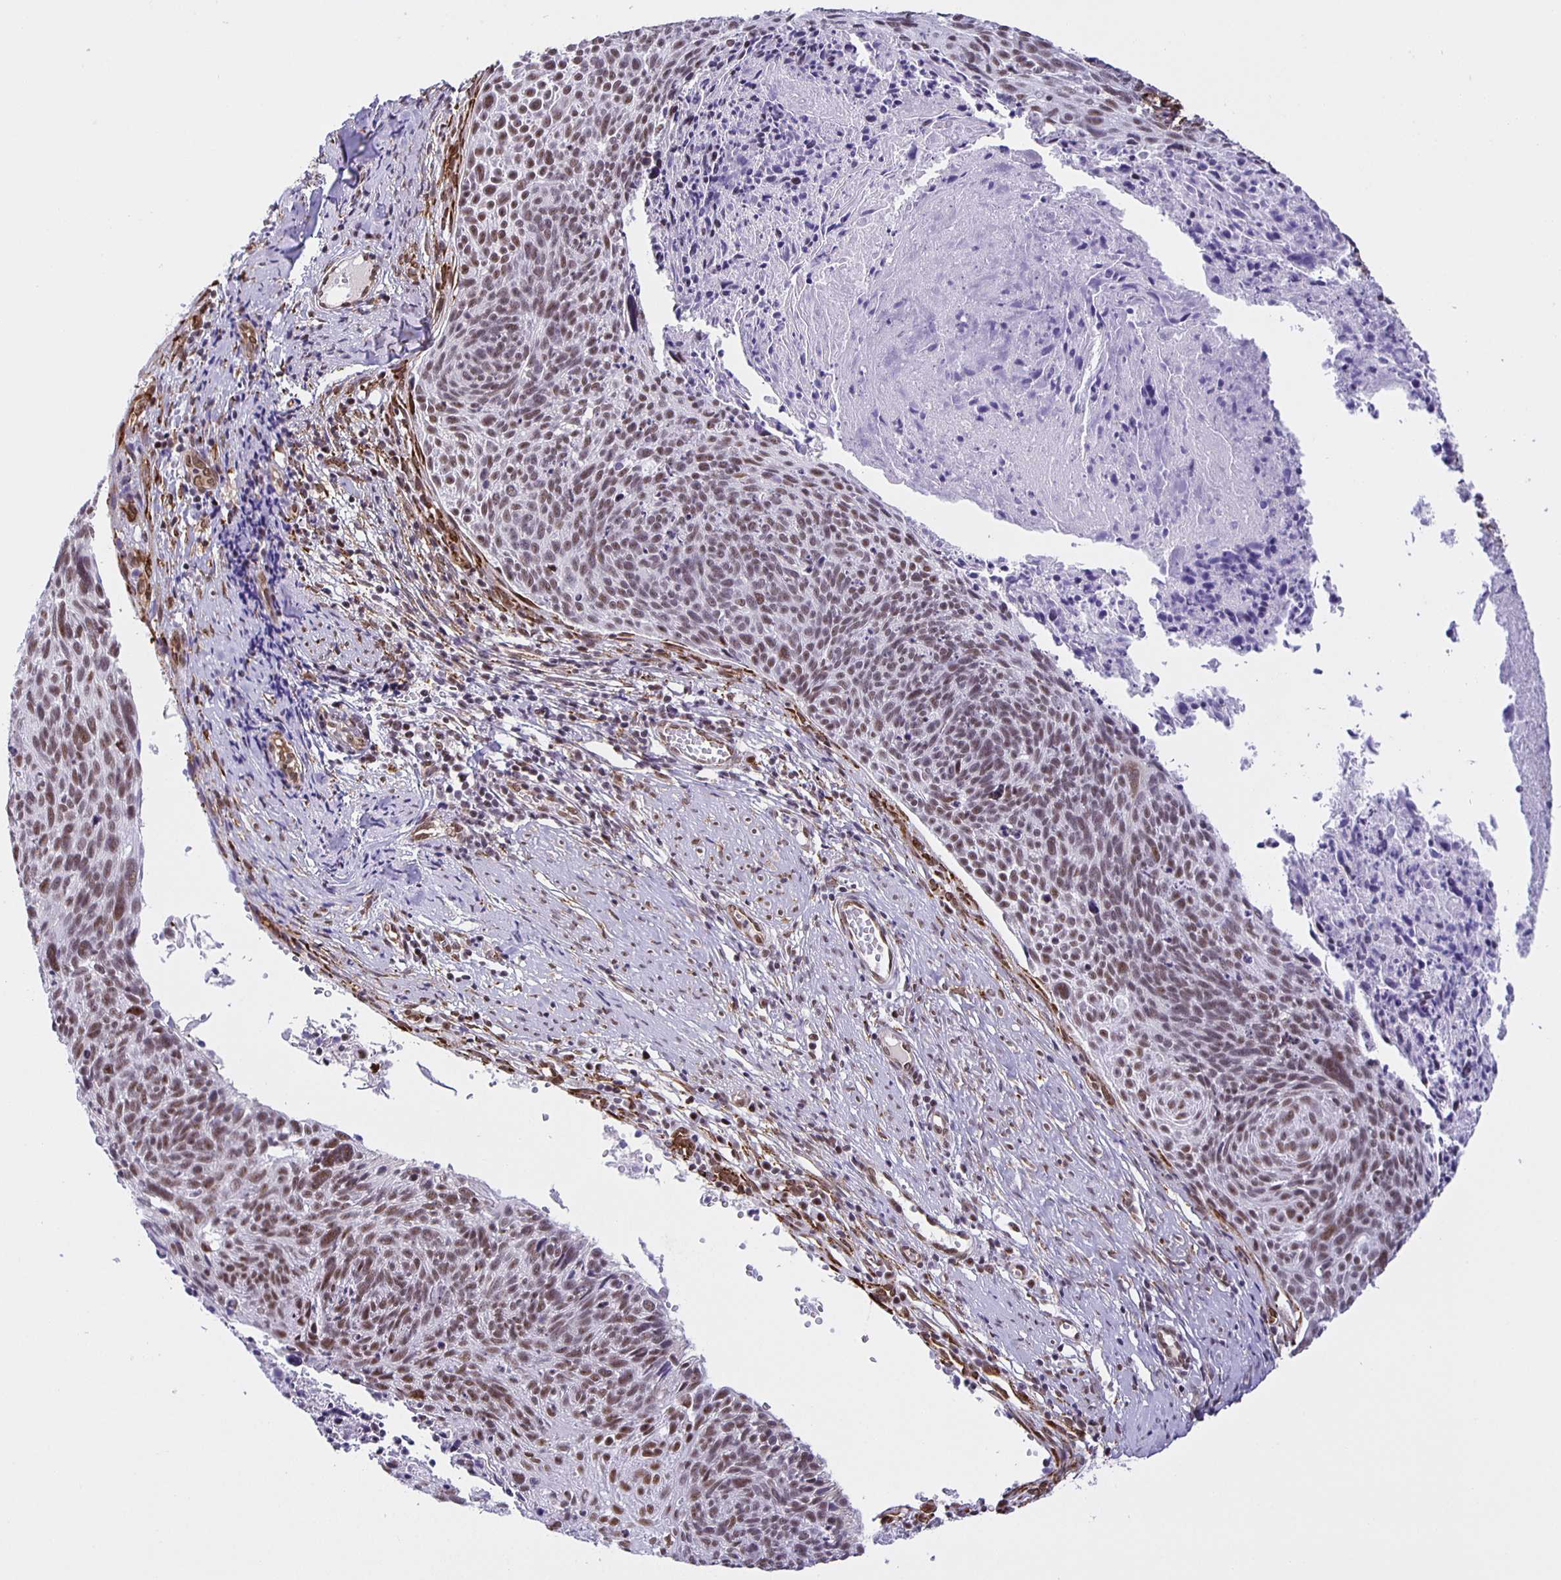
{"staining": {"intensity": "moderate", "quantity": ">75%", "location": "nuclear"}, "tissue": "cervical cancer", "cell_type": "Tumor cells", "image_type": "cancer", "snomed": [{"axis": "morphology", "description": "Squamous cell carcinoma, NOS"}, {"axis": "topography", "description": "Cervix"}], "caption": "This photomicrograph reveals immunohistochemistry staining of cervical cancer, with medium moderate nuclear positivity in about >75% of tumor cells.", "gene": "ZRANB2", "patient": {"sex": "female", "age": 49}}